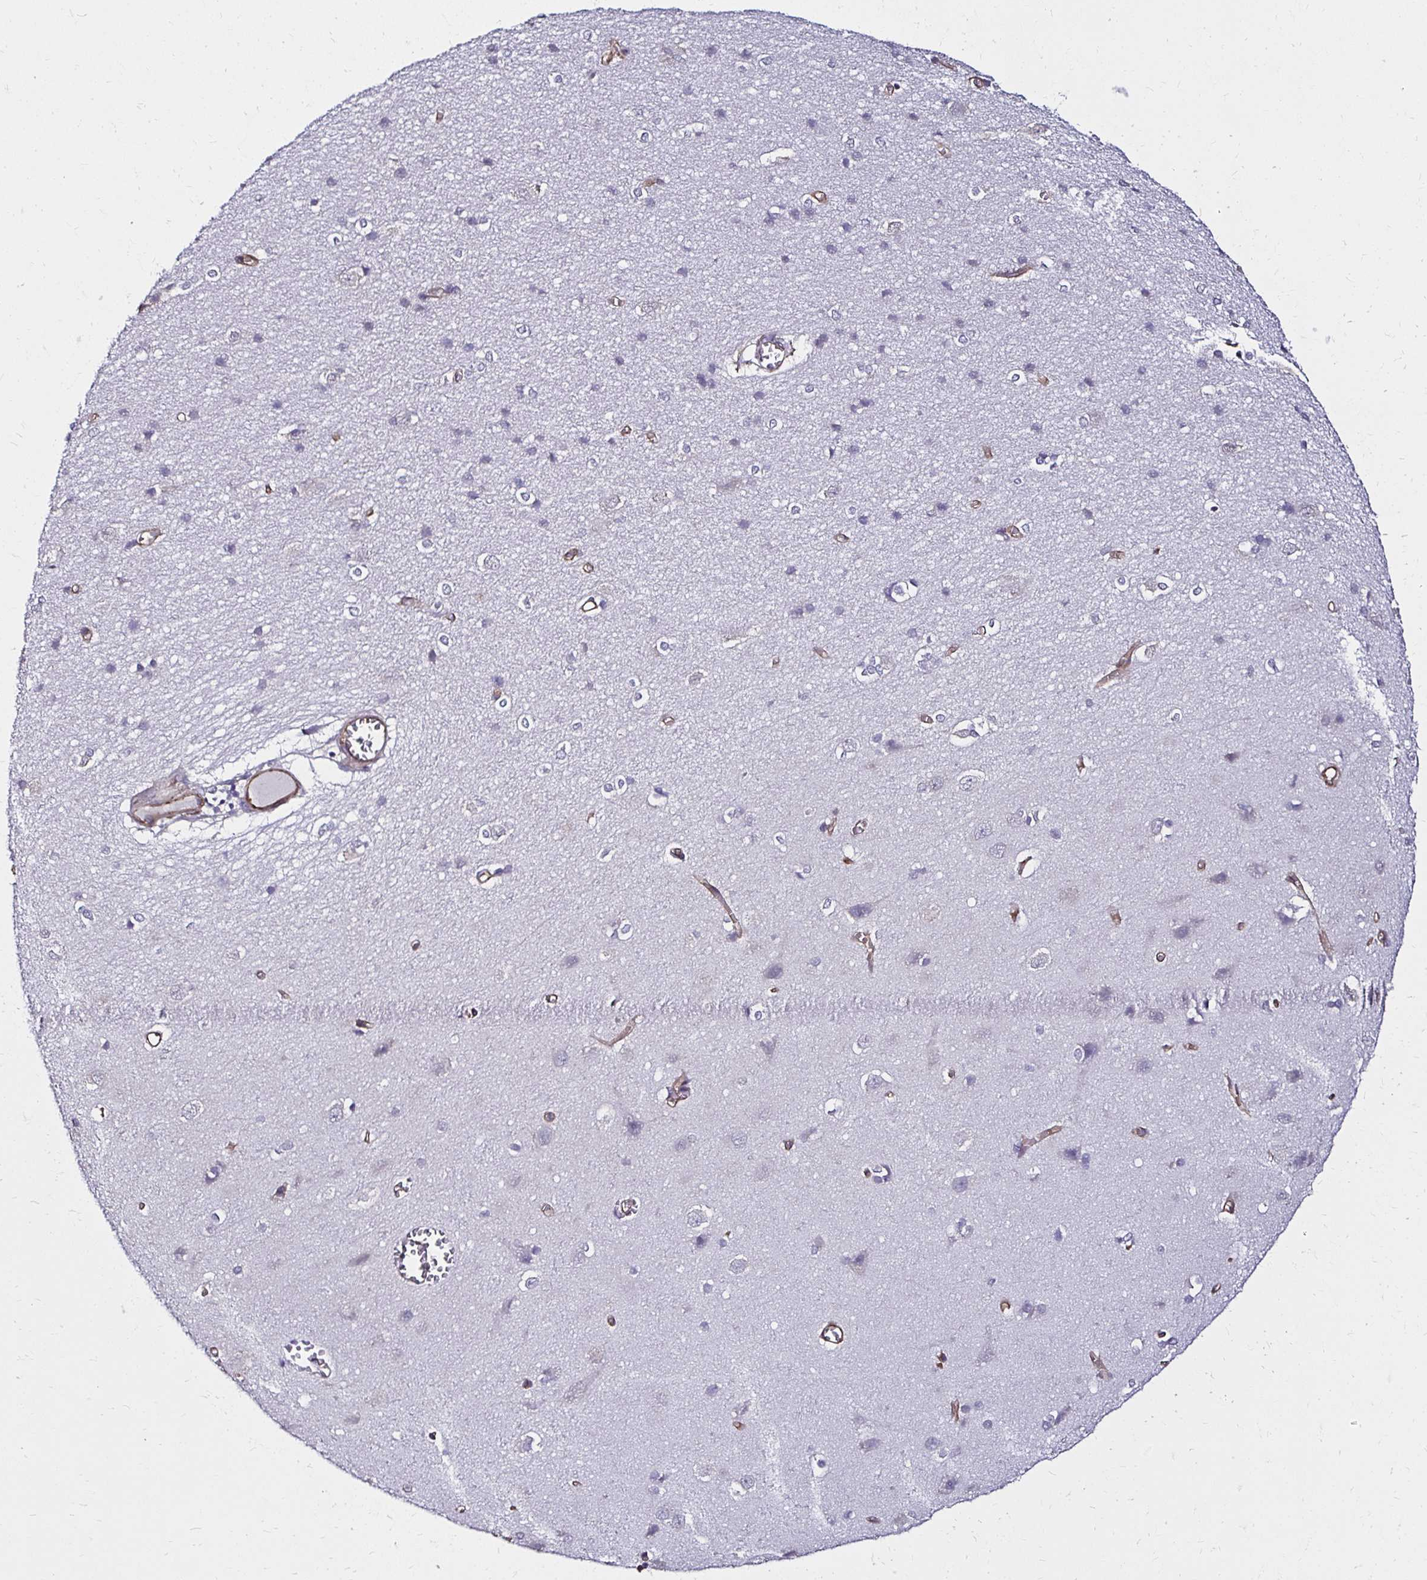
{"staining": {"intensity": "weak", "quantity": ">75%", "location": "cytoplasmic/membranous"}, "tissue": "cerebral cortex", "cell_type": "Endothelial cells", "image_type": "normal", "snomed": [{"axis": "morphology", "description": "Normal tissue, NOS"}, {"axis": "topography", "description": "Cerebral cortex"}], "caption": "Protein expression by immunohistochemistry reveals weak cytoplasmic/membranous positivity in approximately >75% of endothelial cells in unremarkable cerebral cortex. The staining was performed using DAB (3,3'-diaminobenzidine), with brown indicating positive protein expression. Nuclei are stained blue with hematoxylin.", "gene": "ITGB1", "patient": {"sex": "male", "age": 37}}